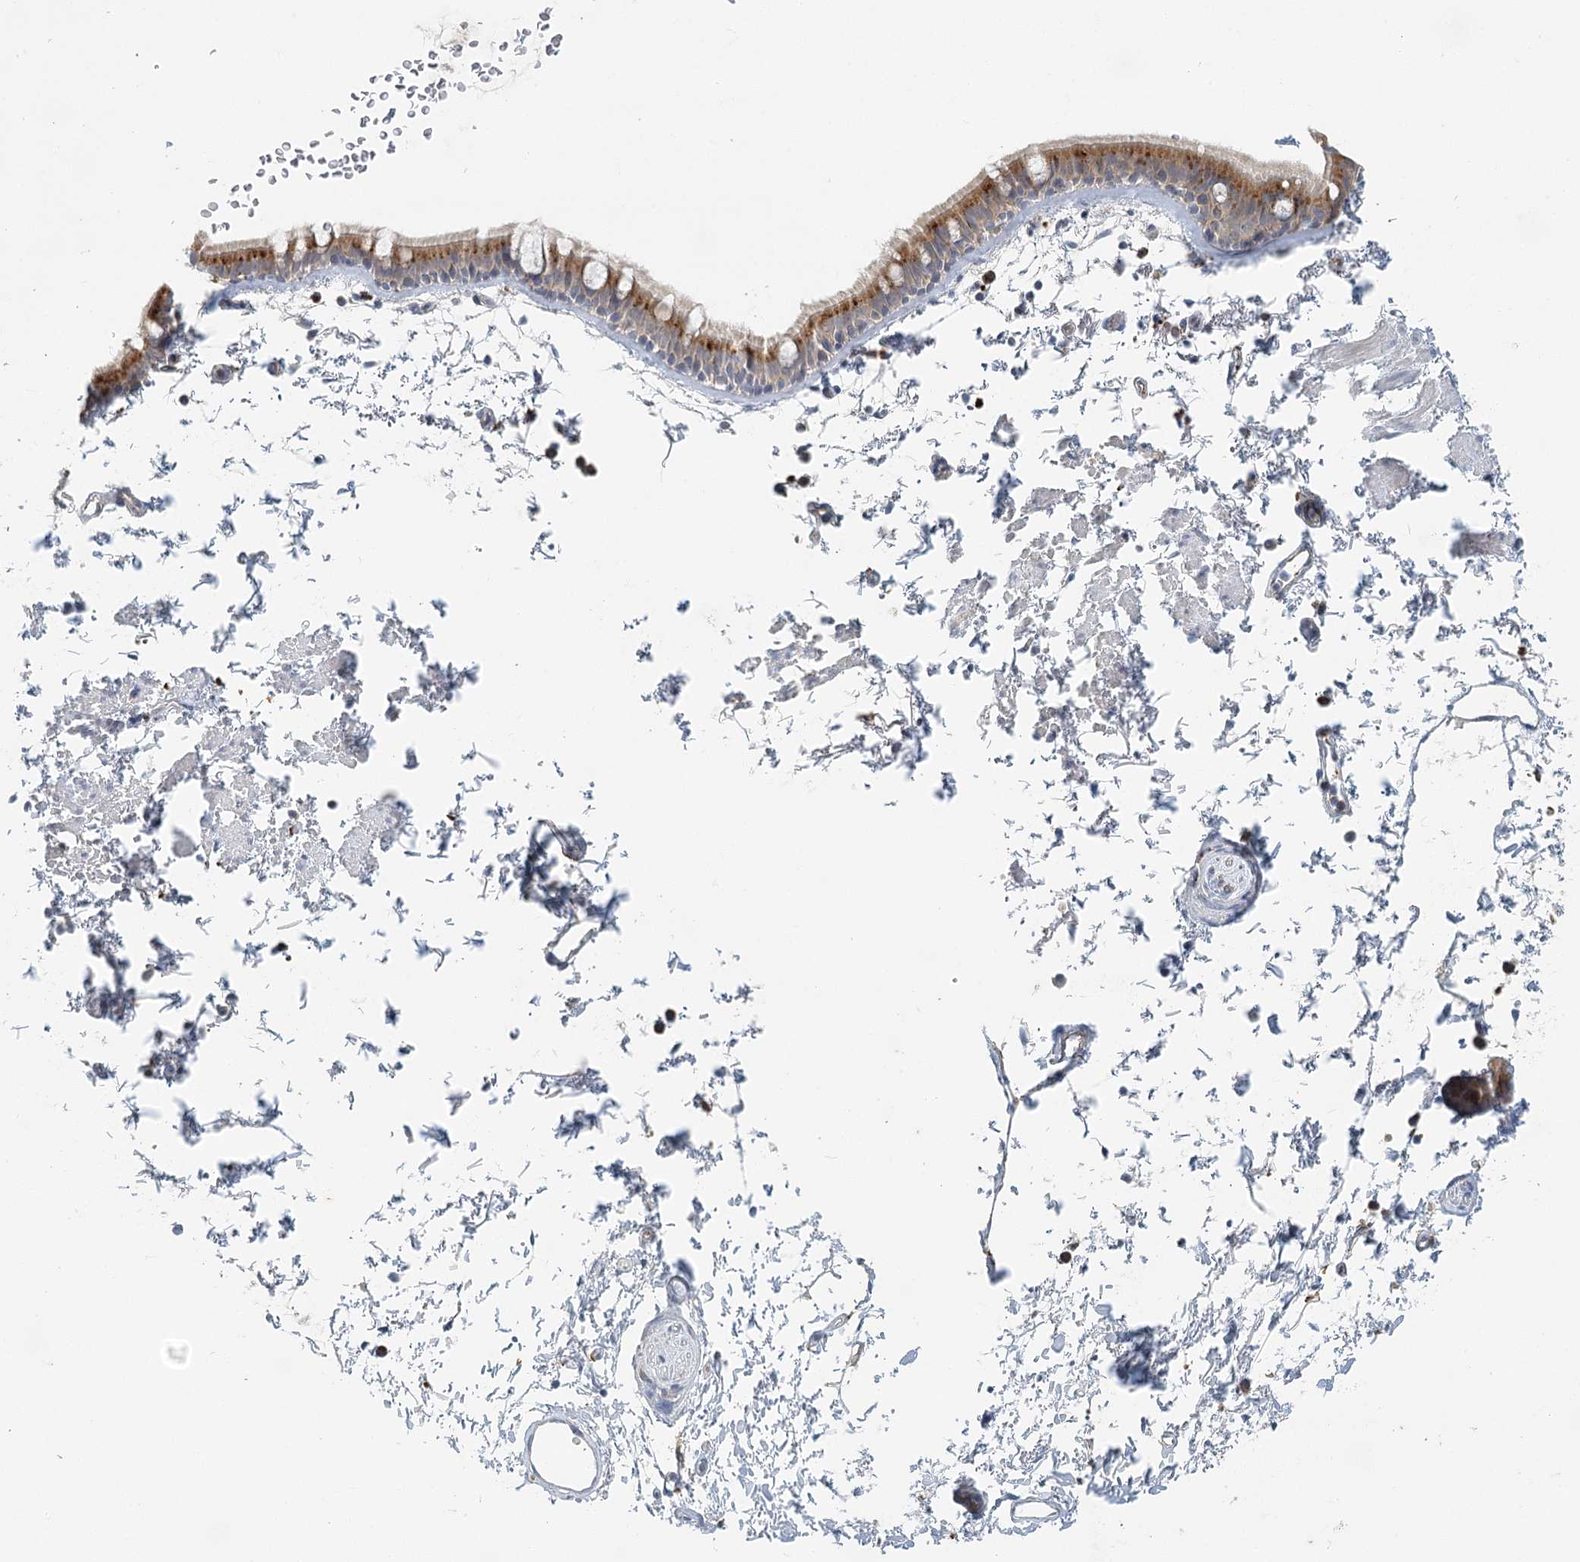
{"staining": {"intensity": "moderate", "quantity": ">75%", "location": "cytoplasmic/membranous"}, "tissue": "bronchus", "cell_type": "Respiratory epithelial cells", "image_type": "normal", "snomed": [{"axis": "morphology", "description": "Normal tissue, NOS"}, {"axis": "topography", "description": "Lymph node"}, {"axis": "topography", "description": "Bronchus"}], "caption": "Bronchus stained with immunohistochemistry displays moderate cytoplasmic/membranous staining in approximately >75% of respiratory epithelial cells. Immunohistochemistry (ihc) stains the protein in brown and the nuclei are stained blue.", "gene": "VSIG1", "patient": {"sex": "female", "age": 70}}